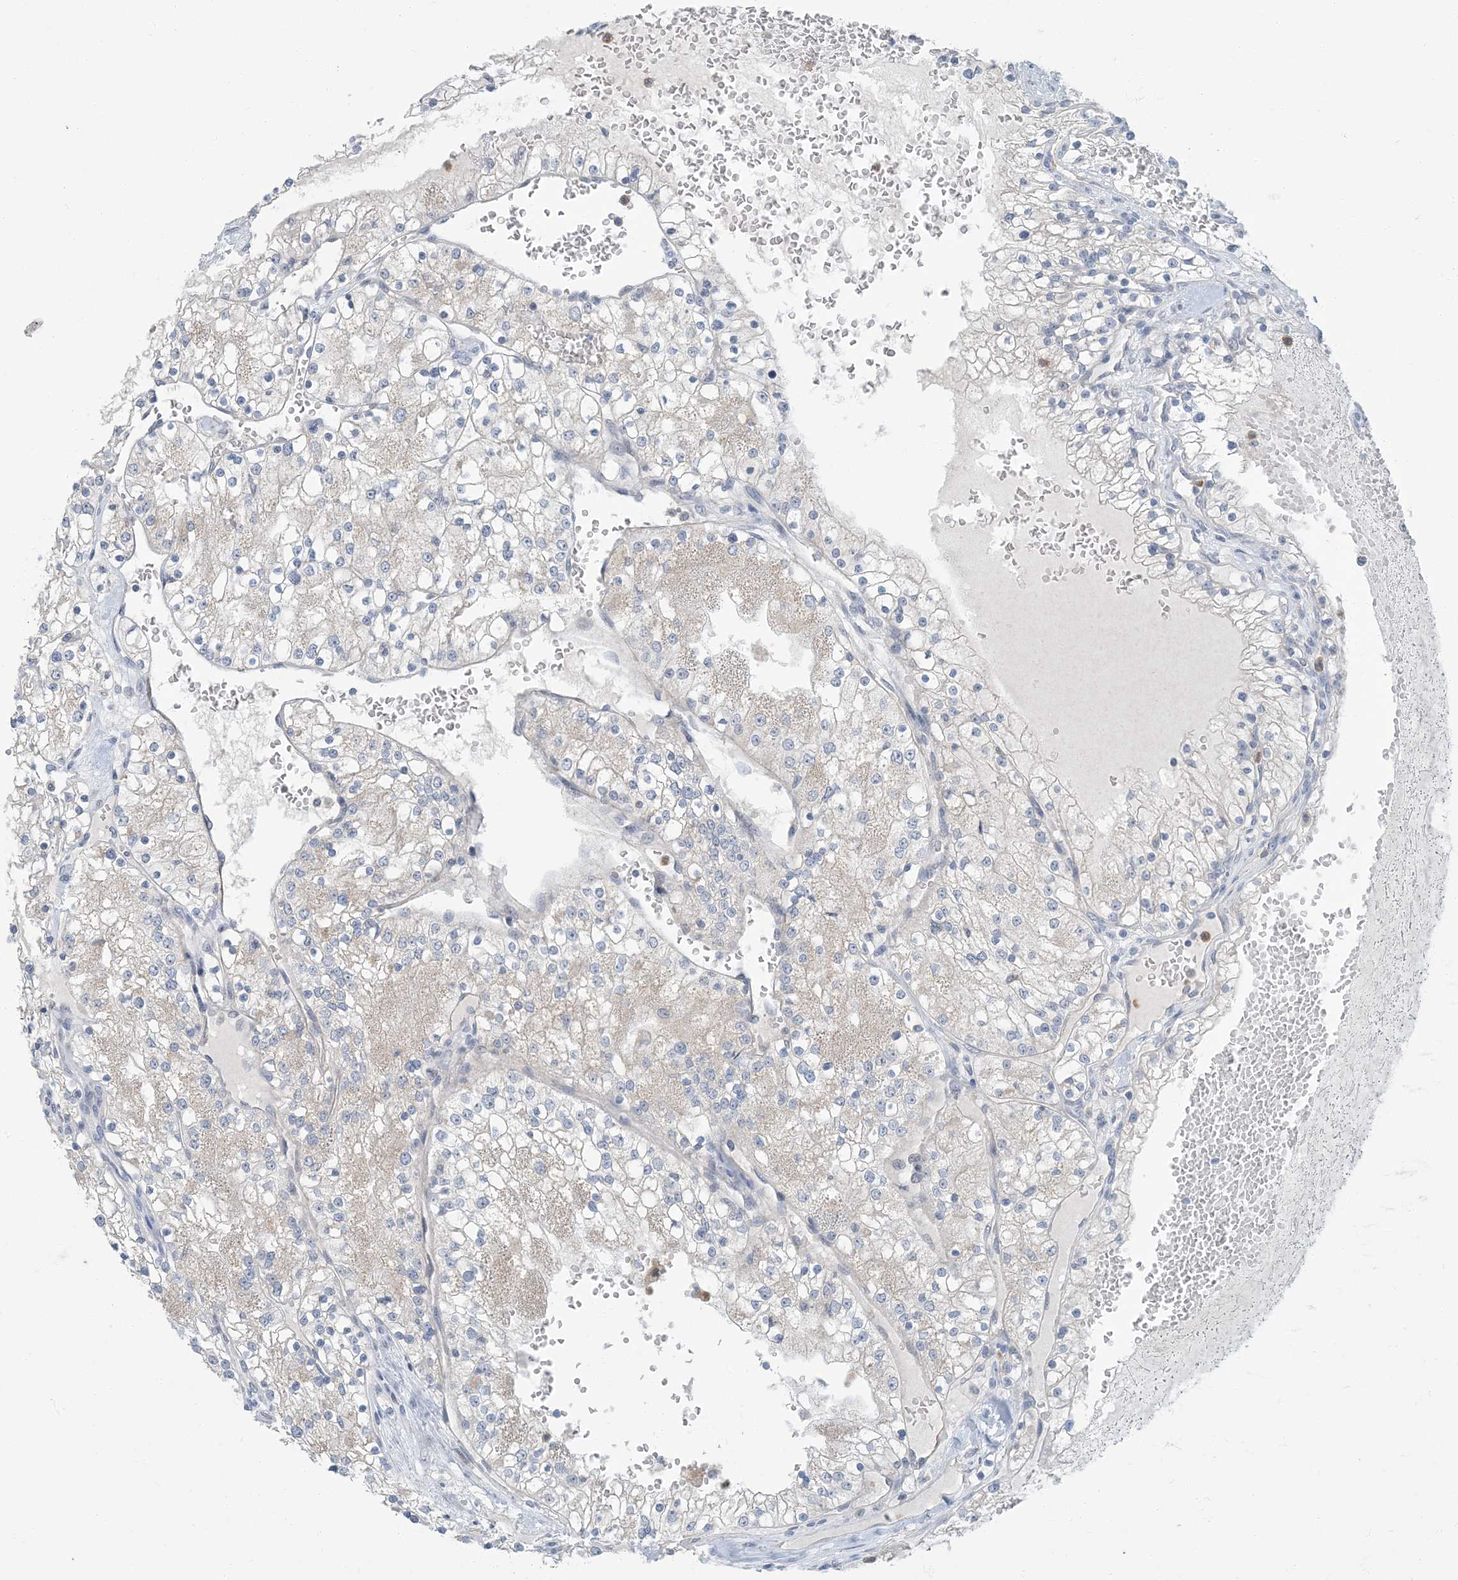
{"staining": {"intensity": "negative", "quantity": "none", "location": "none"}, "tissue": "renal cancer", "cell_type": "Tumor cells", "image_type": "cancer", "snomed": [{"axis": "morphology", "description": "Normal tissue, NOS"}, {"axis": "morphology", "description": "Adenocarcinoma, NOS"}, {"axis": "topography", "description": "Kidney"}], "caption": "DAB (3,3'-diaminobenzidine) immunohistochemical staining of human renal adenocarcinoma demonstrates no significant staining in tumor cells.", "gene": "EPHA4", "patient": {"sex": "male", "age": 68}}